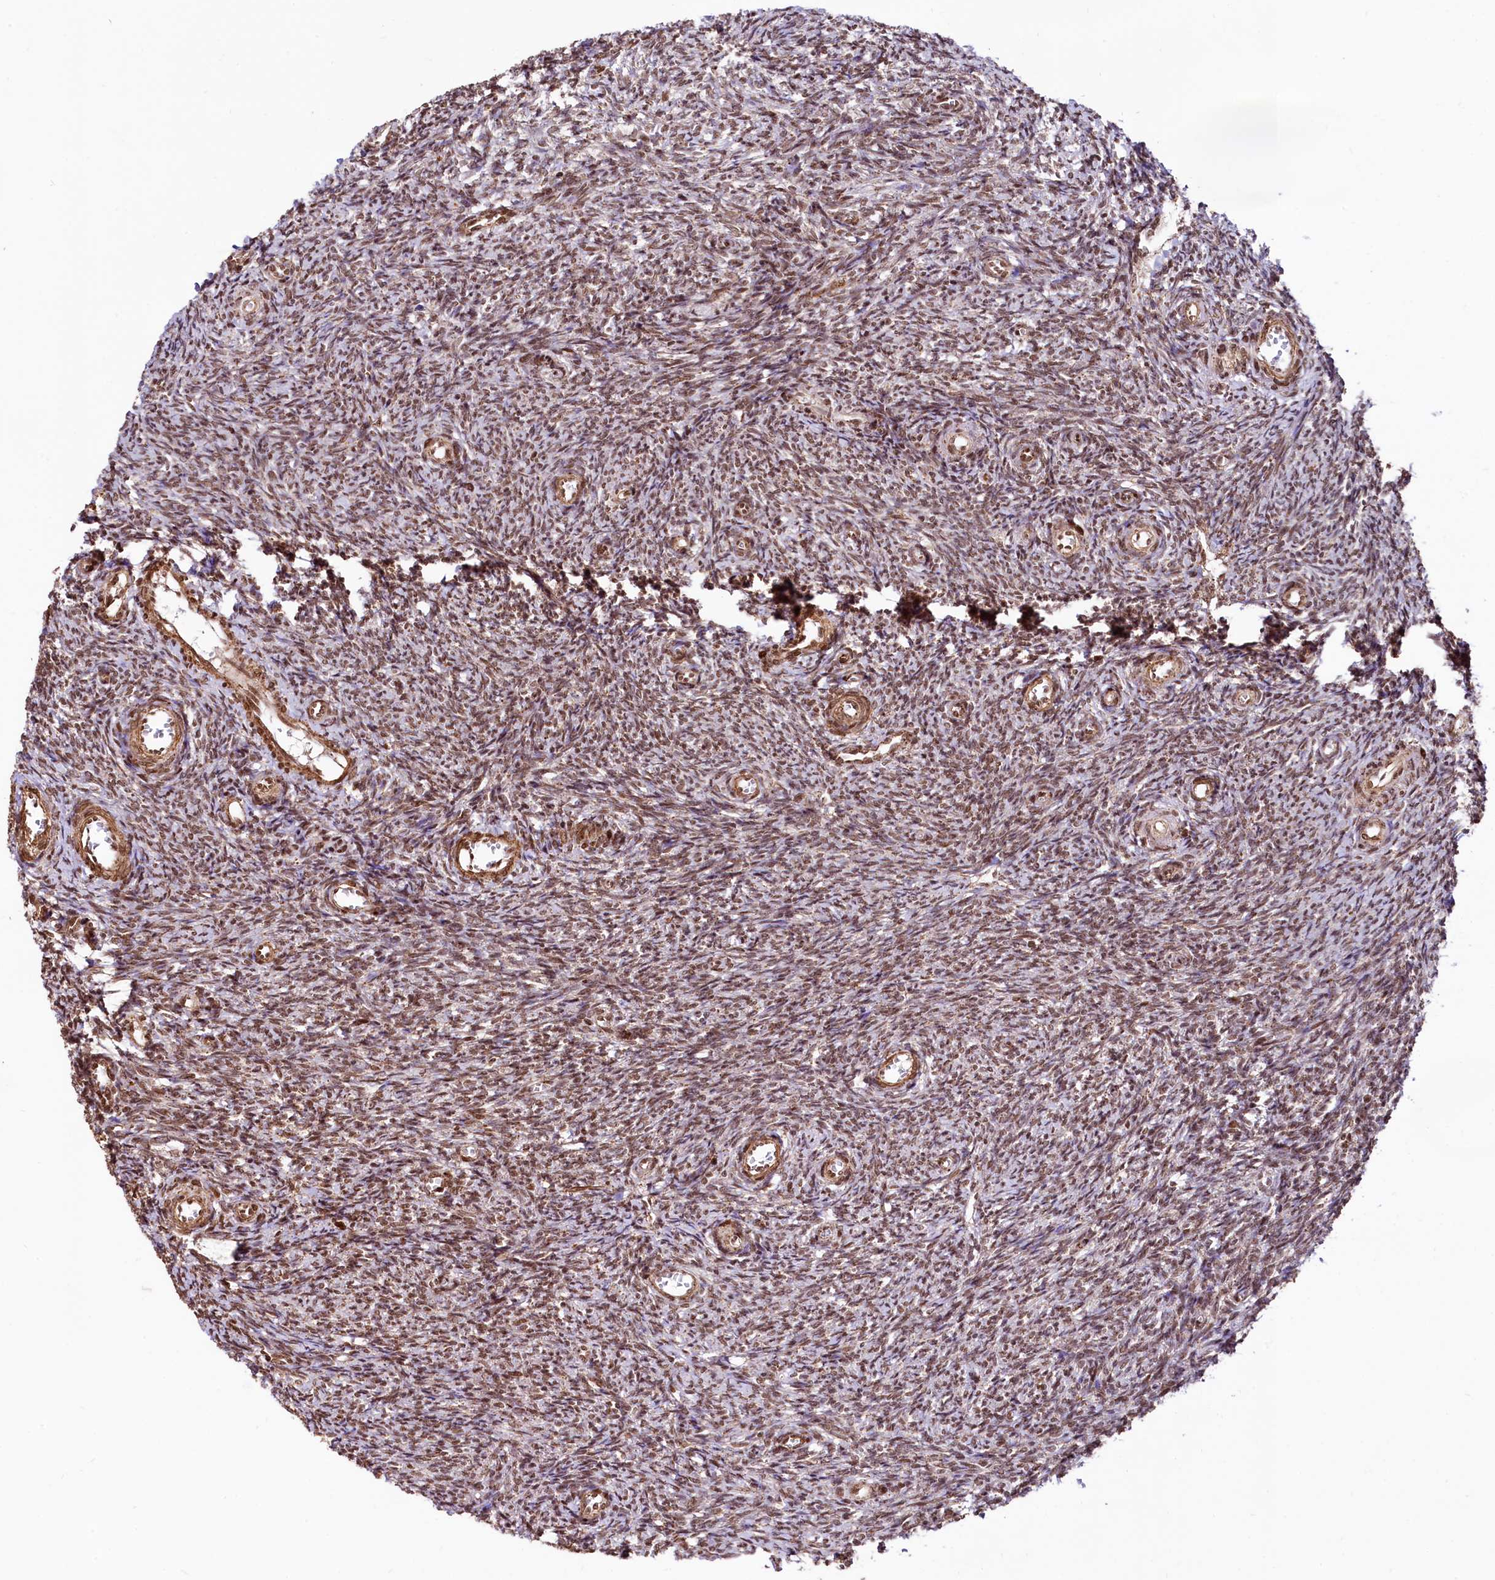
{"staining": {"intensity": "moderate", "quantity": "25%-75%", "location": "cytoplasmic/membranous,nuclear"}, "tissue": "ovary", "cell_type": "Ovarian stroma cells", "image_type": "normal", "snomed": [{"axis": "morphology", "description": "Normal tissue, NOS"}, {"axis": "topography", "description": "Ovary"}], "caption": "Ovary stained with DAB IHC displays medium levels of moderate cytoplasmic/membranous,nuclear positivity in about 25%-75% of ovarian stroma cells.", "gene": "PDS5B", "patient": {"sex": "female", "age": 44}}